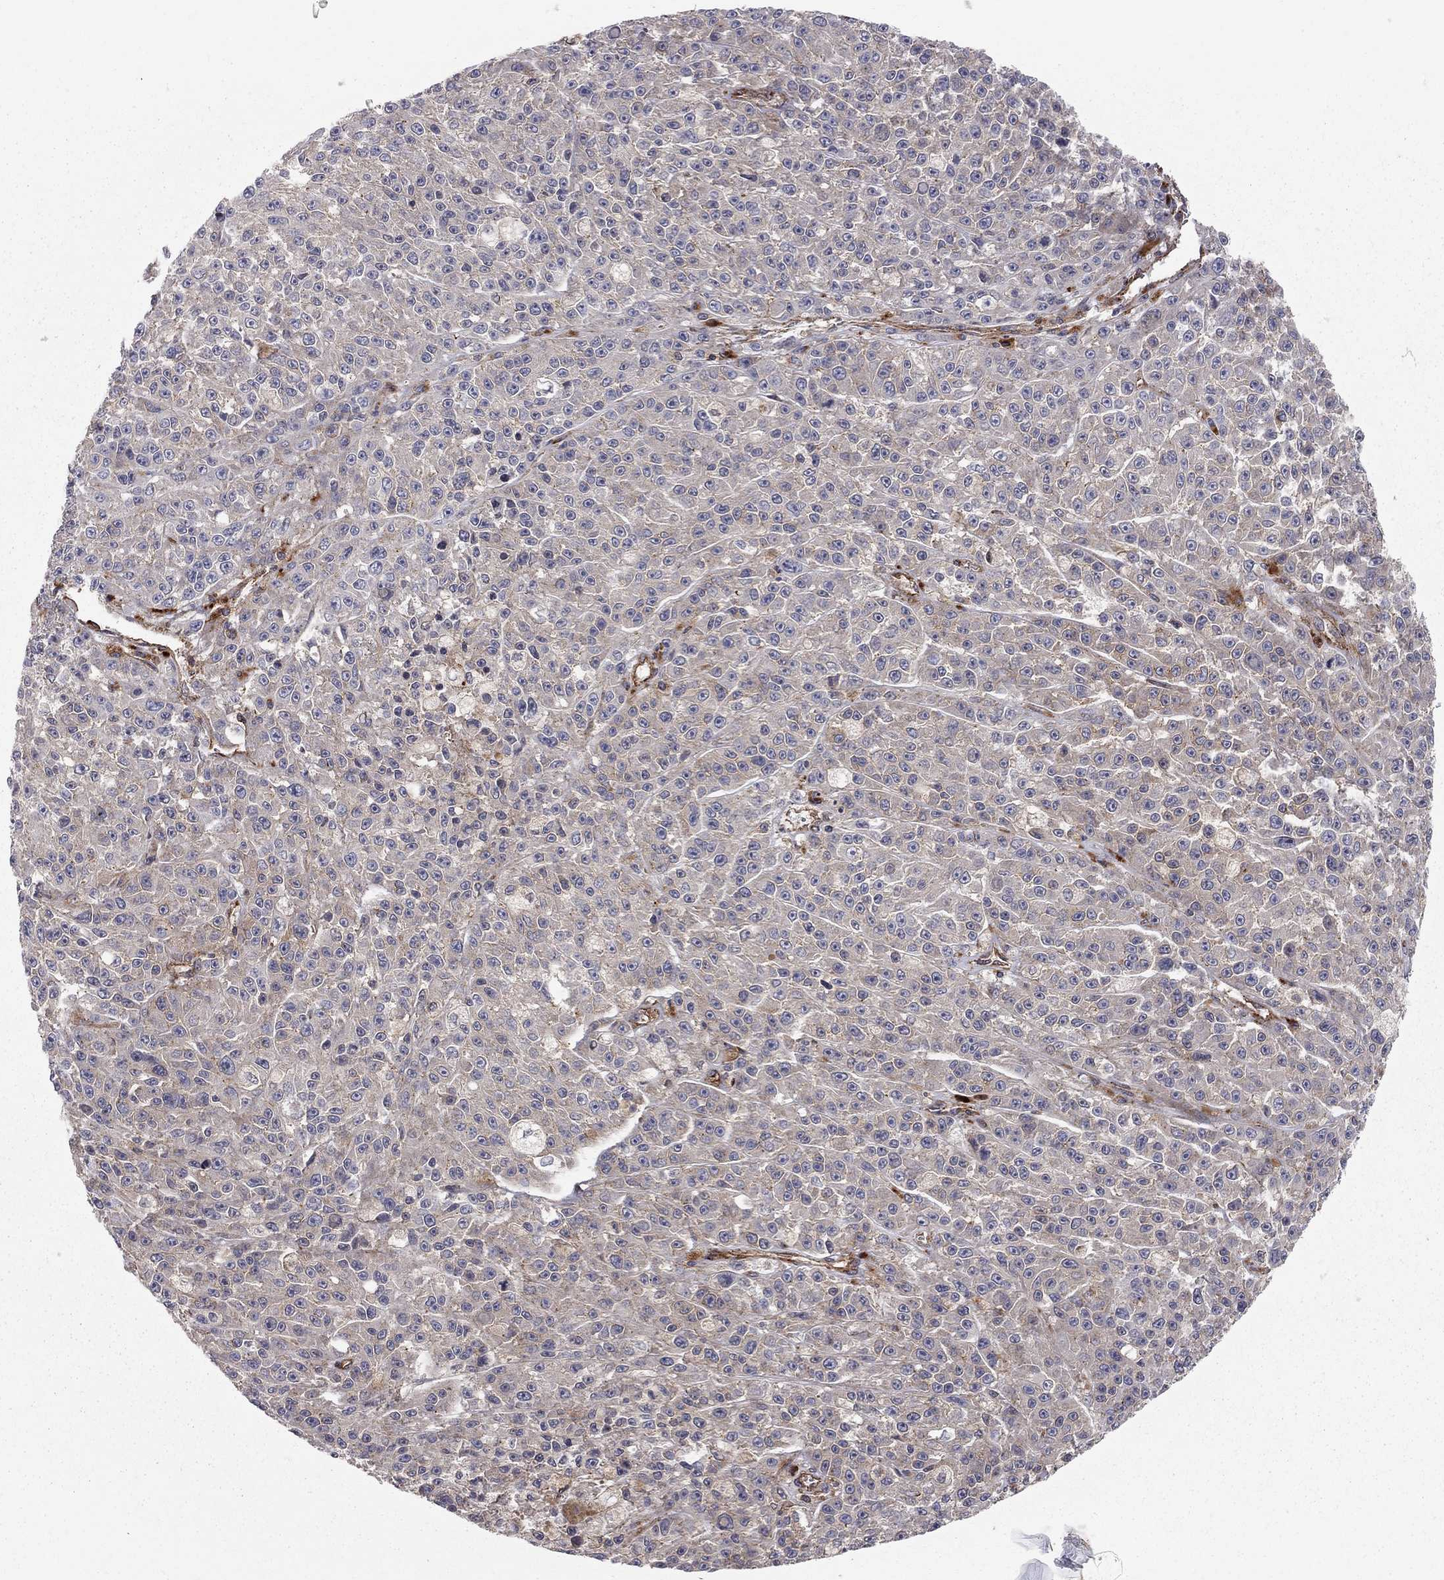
{"staining": {"intensity": "weak", "quantity": "25%-75%", "location": "cytoplasmic/membranous"}, "tissue": "melanoma", "cell_type": "Tumor cells", "image_type": "cancer", "snomed": [{"axis": "morphology", "description": "Malignant melanoma, NOS"}, {"axis": "topography", "description": "Skin"}], "caption": "This is a histology image of IHC staining of malignant melanoma, which shows weak expression in the cytoplasmic/membranous of tumor cells.", "gene": "RASEF", "patient": {"sex": "female", "age": 58}}